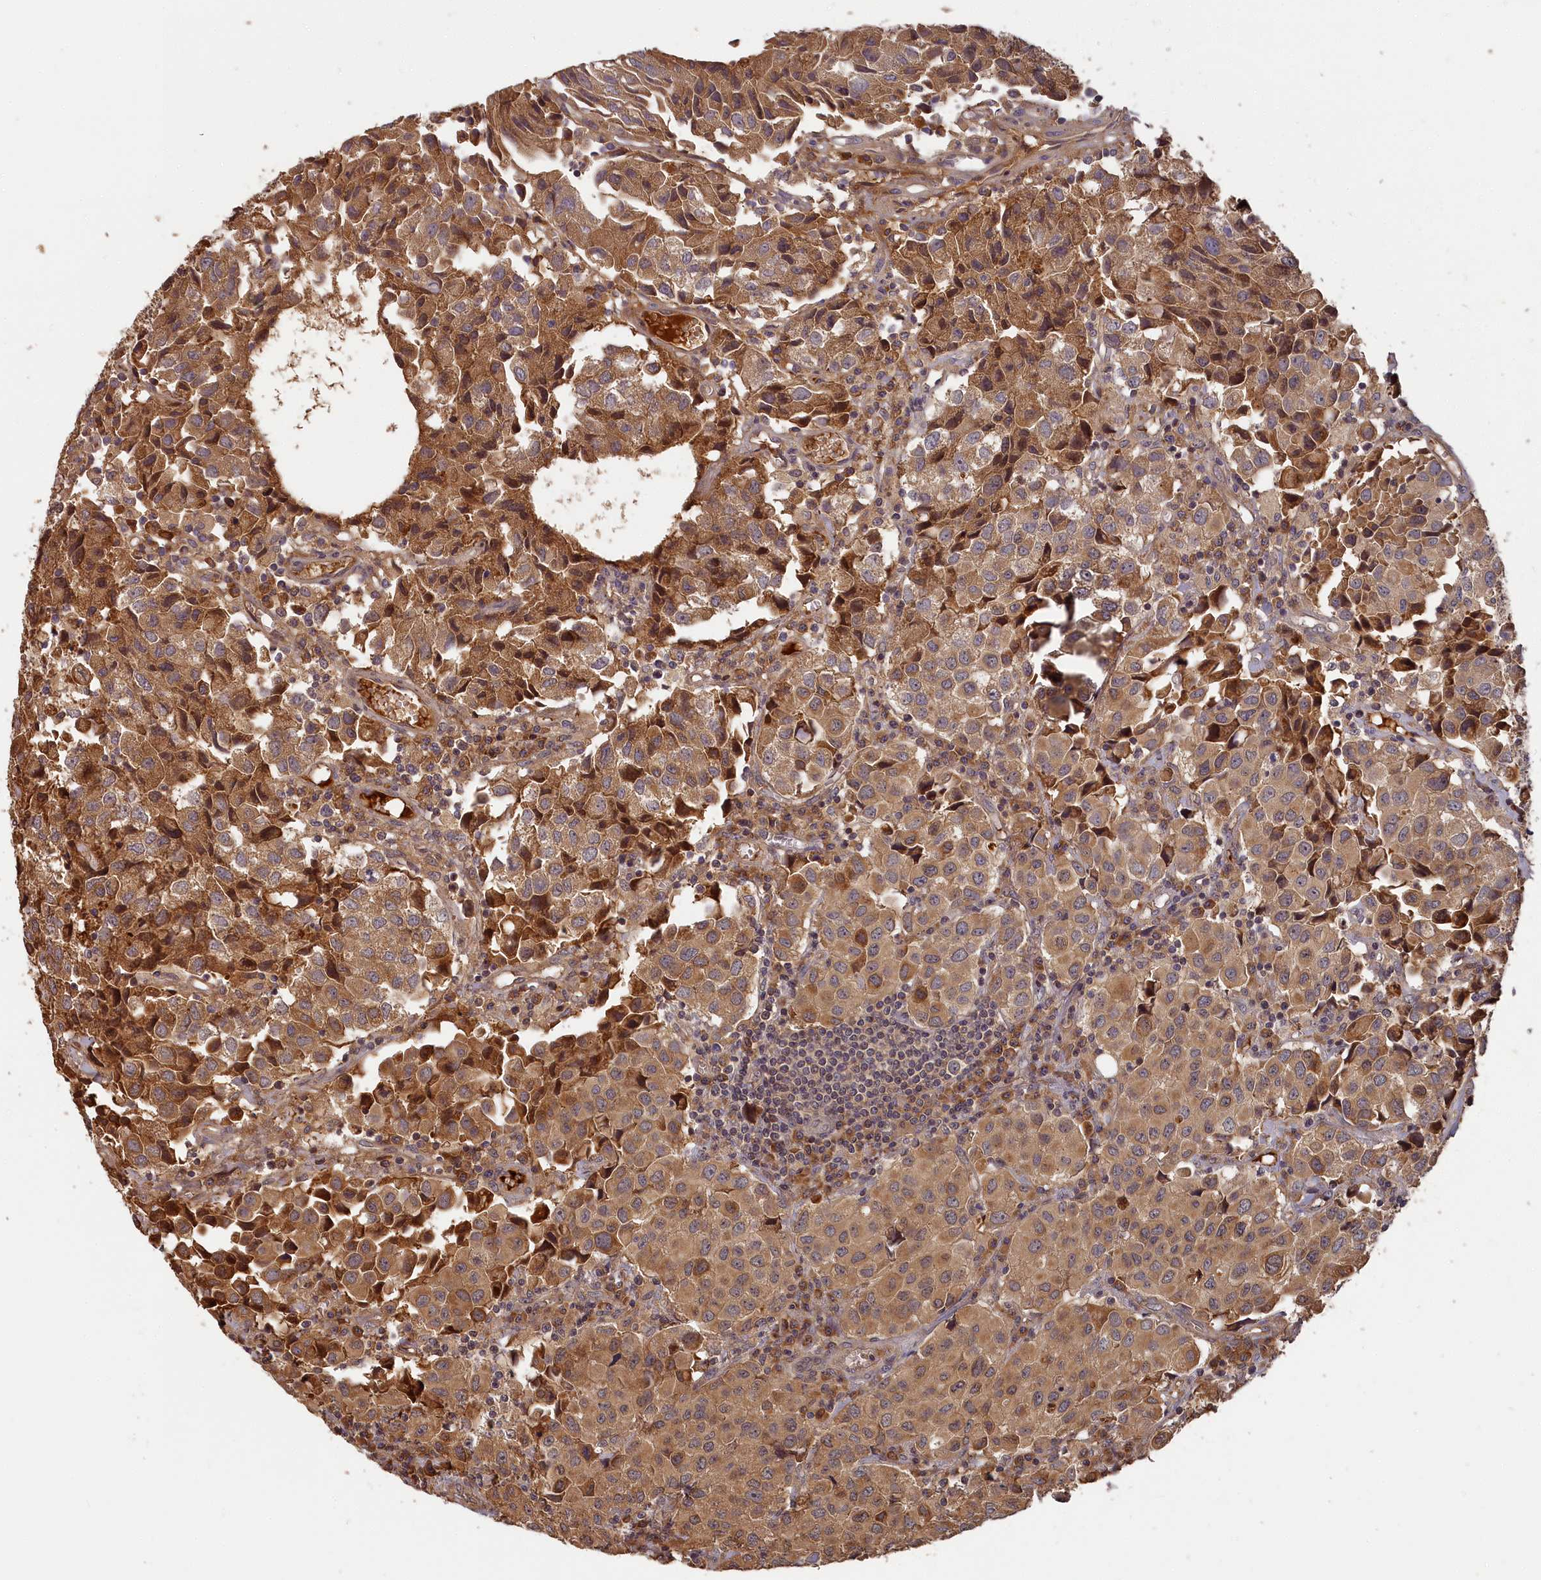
{"staining": {"intensity": "moderate", "quantity": ">75%", "location": "cytoplasmic/membranous"}, "tissue": "urothelial cancer", "cell_type": "Tumor cells", "image_type": "cancer", "snomed": [{"axis": "morphology", "description": "Urothelial carcinoma, High grade"}, {"axis": "topography", "description": "Urinary bladder"}], "caption": "Protein staining of high-grade urothelial carcinoma tissue exhibits moderate cytoplasmic/membranous staining in about >75% of tumor cells.", "gene": "ITIH1", "patient": {"sex": "female", "age": 75}}